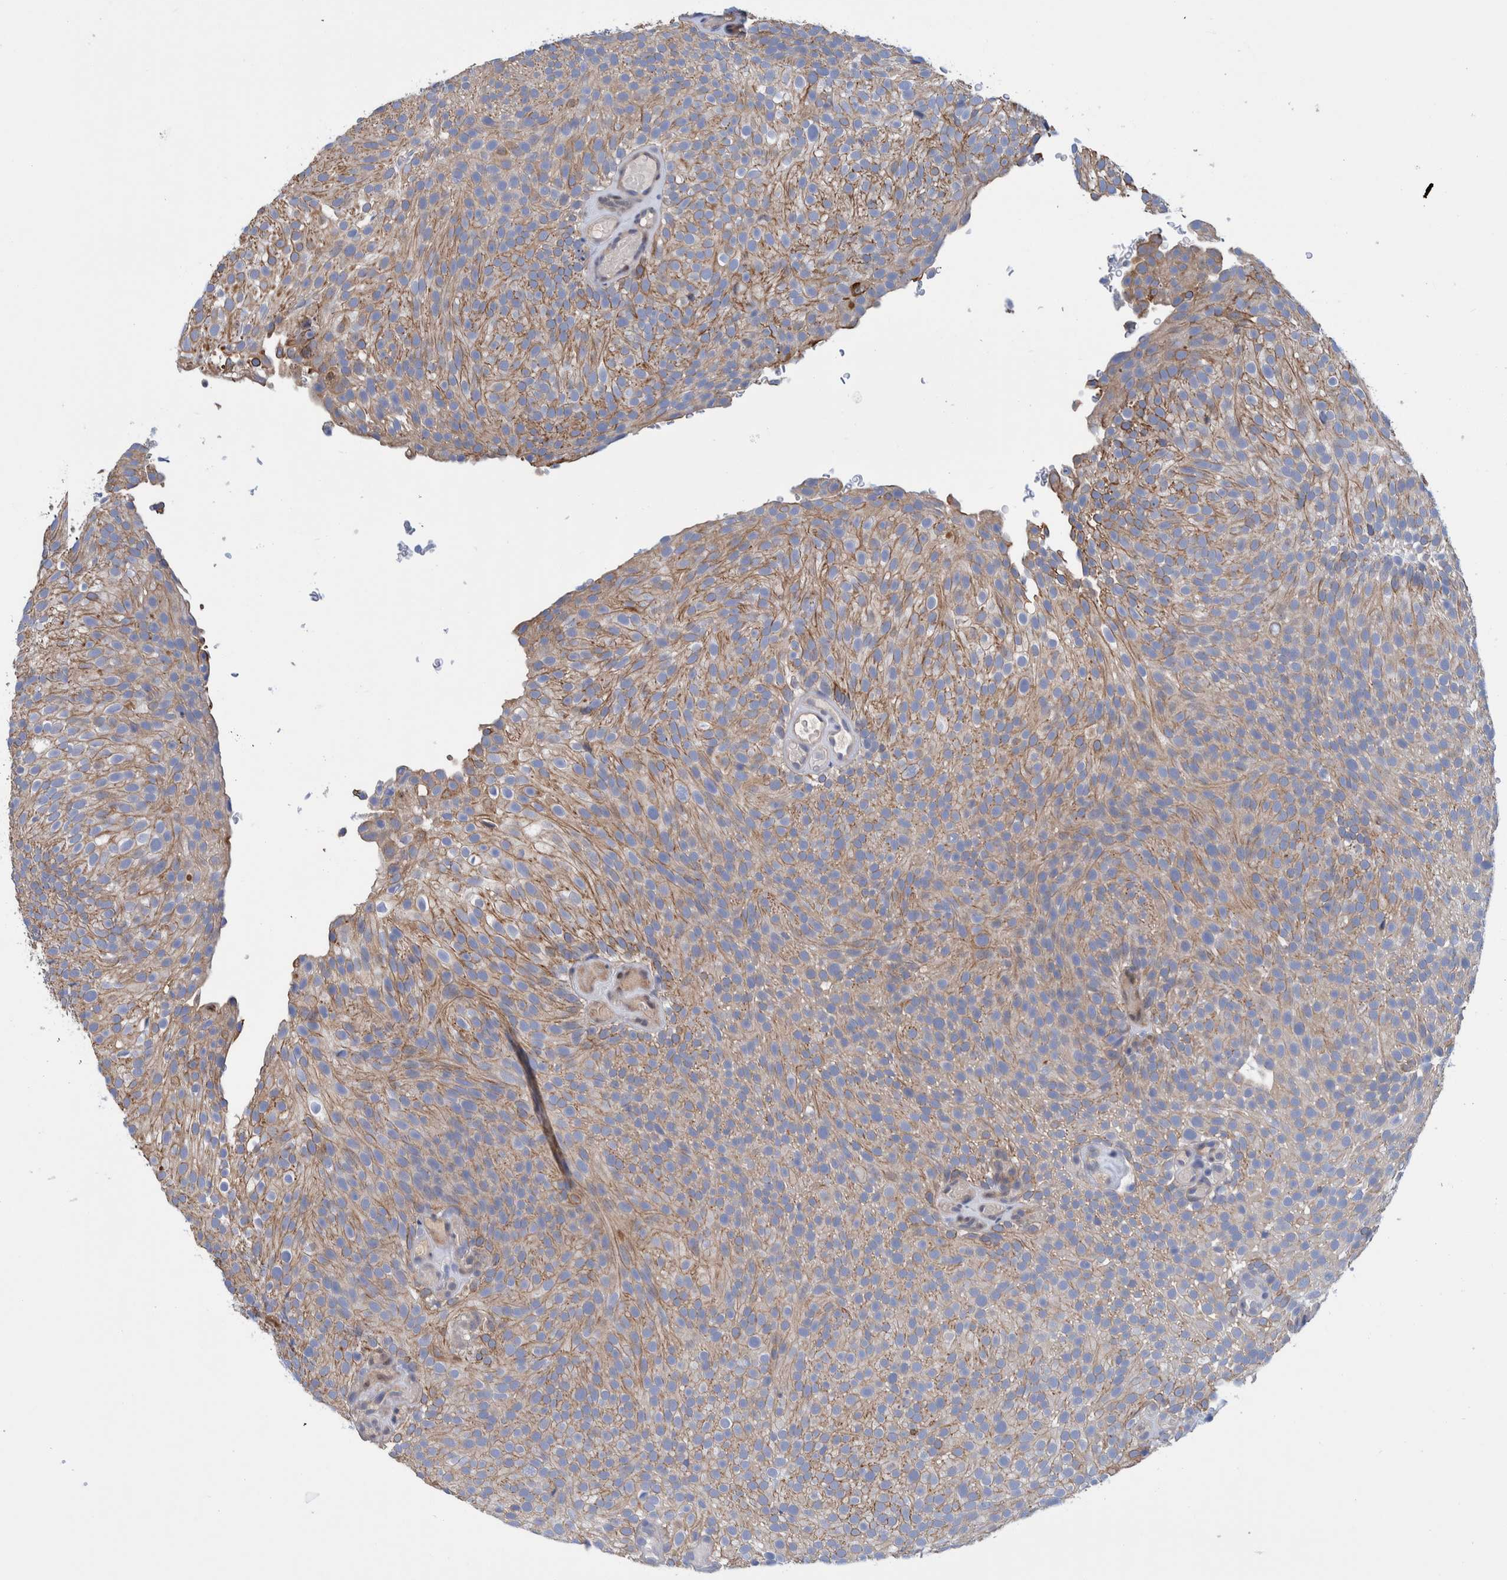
{"staining": {"intensity": "moderate", "quantity": ">75%", "location": "cytoplasmic/membranous"}, "tissue": "urothelial cancer", "cell_type": "Tumor cells", "image_type": "cancer", "snomed": [{"axis": "morphology", "description": "Urothelial carcinoma, Low grade"}, {"axis": "topography", "description": "Urinary bladder"}], "caption": "An immunohistochemistry histopathology image of tumor tissue is shown. Protein staining in brown highlights moderate cytoplasmic/membranous positivity in urothelial carcinoma (low-grade) within tumor cells. (Stains: DAB in brown, nuclei in blue, Microscopy: brightfield microscopy at high magnification).", "gene": "PFAS", "patient": {"sex": "male", "age": 78}}